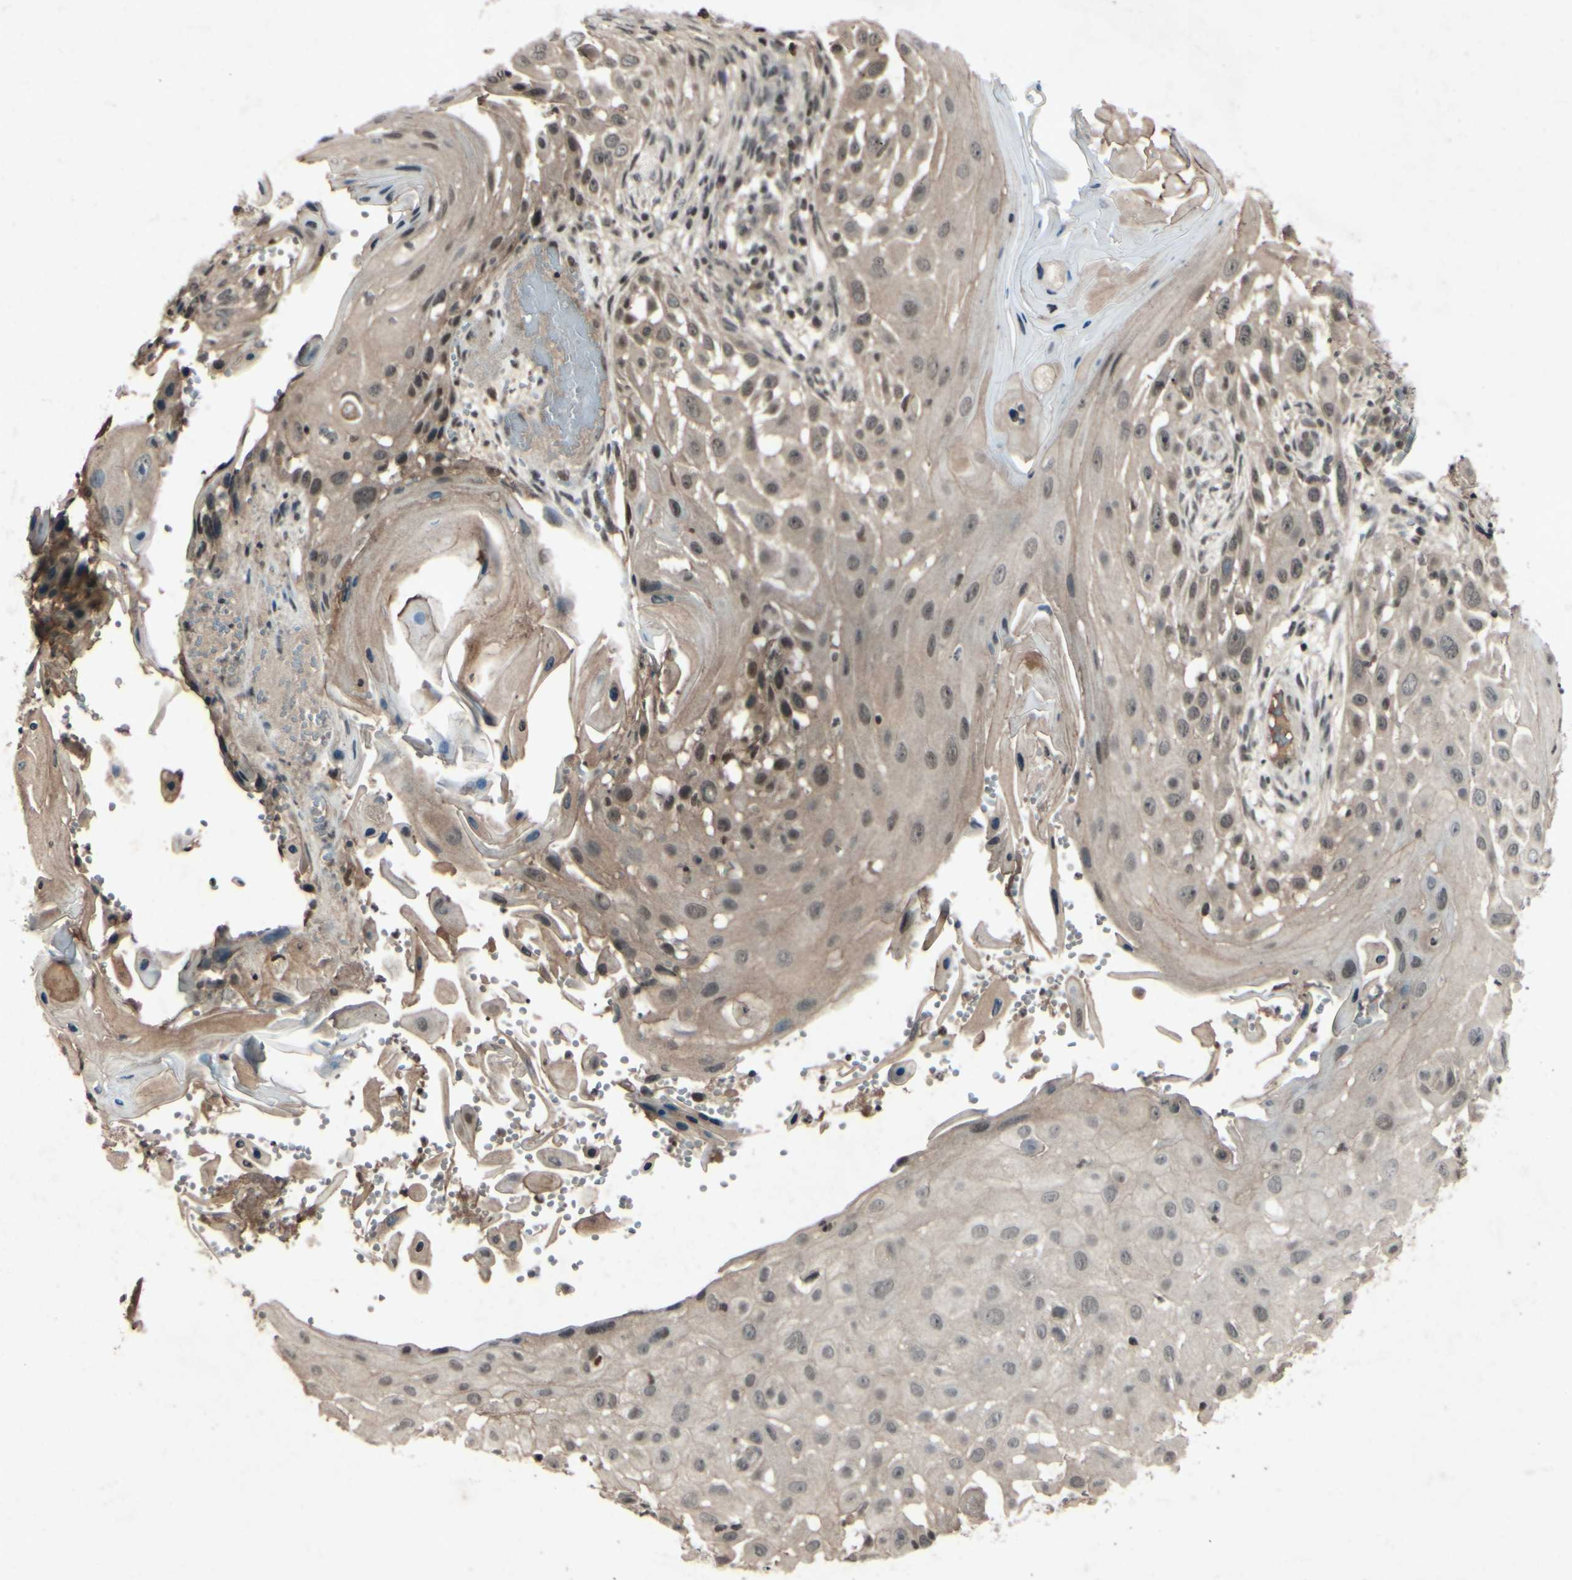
{"staining": {"intensity": "weak", "quantity": "25%-75%", "location": "nuclear"}, "tissue": "skin cancer", "cell_type": "Tumor cells", "image_type": "cancer", "snomed": [{"axis": "morphology", "description": "Squamous cell carcinoma, NOS"}, {"axis": "topography", "description": "Skin"}], "caption": "This image reveals immunohistochemistry staining of human skin cancer (squamous cell carcinoma), with low weak nuclear expression in approximately 25%-75% of tumor cells.", "gene": "SNW1", "patient": {"sex": "female", "age": 44}}